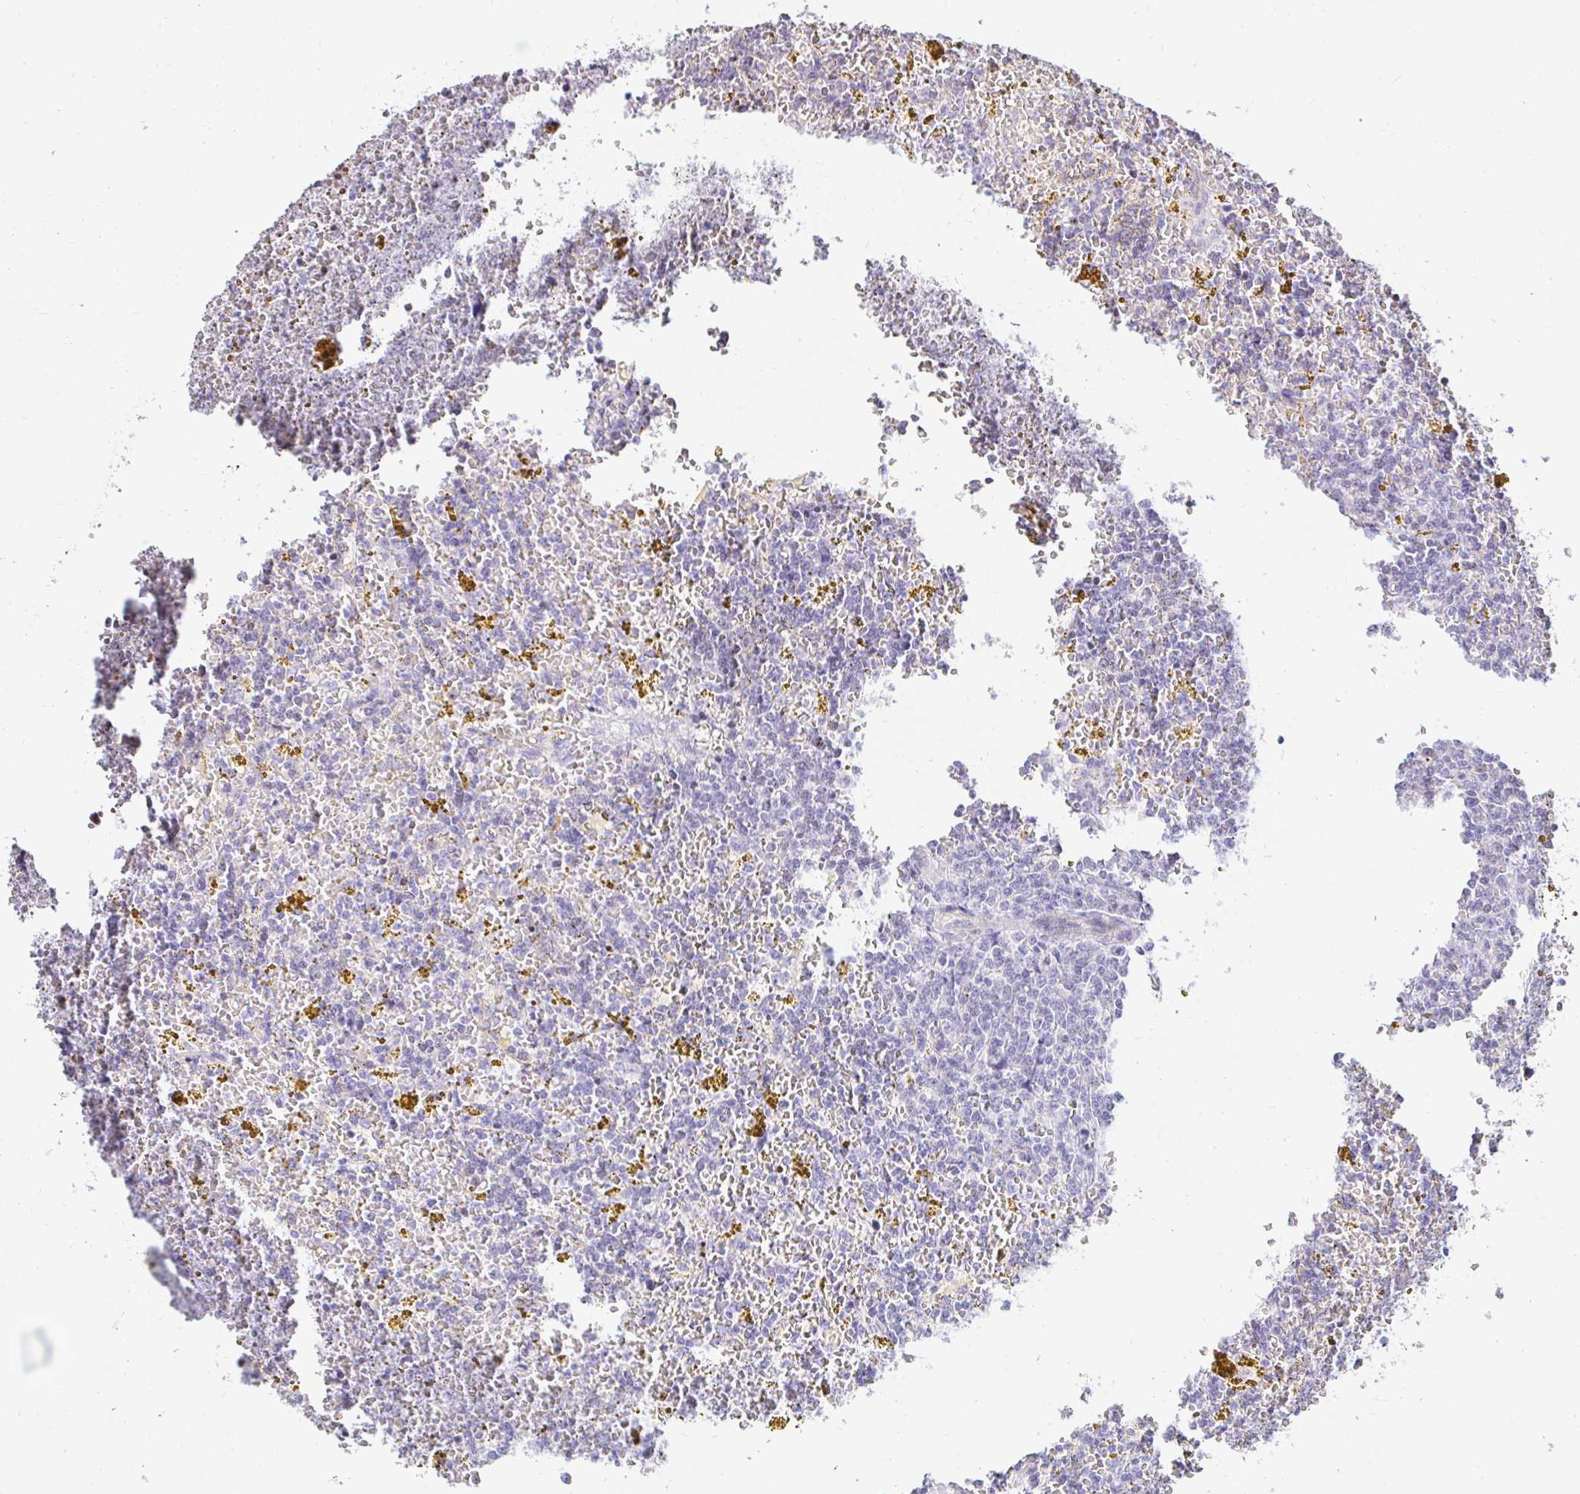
{"staining": {"intensity": "negative", "quantity": "none", "location": "none"}, "tissue": "lymphoma", "cell_type": "Tumor cells", "image_type": "cancer", "snomed": [{"axis": "morphology", "description": "Malignant lymphoma, non-Hodgkin's type, Low grade"}, {"axis": "topography", "description": "Spleen"}, {"axis": "topography", "description": "Lymph node"}], "caption": "Immunohistochemical staining of human low-grade malignant lymphoma, non-Hodgkin's type demonstrates no significant staining in tumor cells. The staining was performed using DAB (3,3'-diaminobenzidine) to visualize the protein expression in brown, while the nuclei were stained in blue with hematoxylin (Magnification: 20x).", "gene": "CAPSL", "patient": {"sex": "female", "age": 66}}